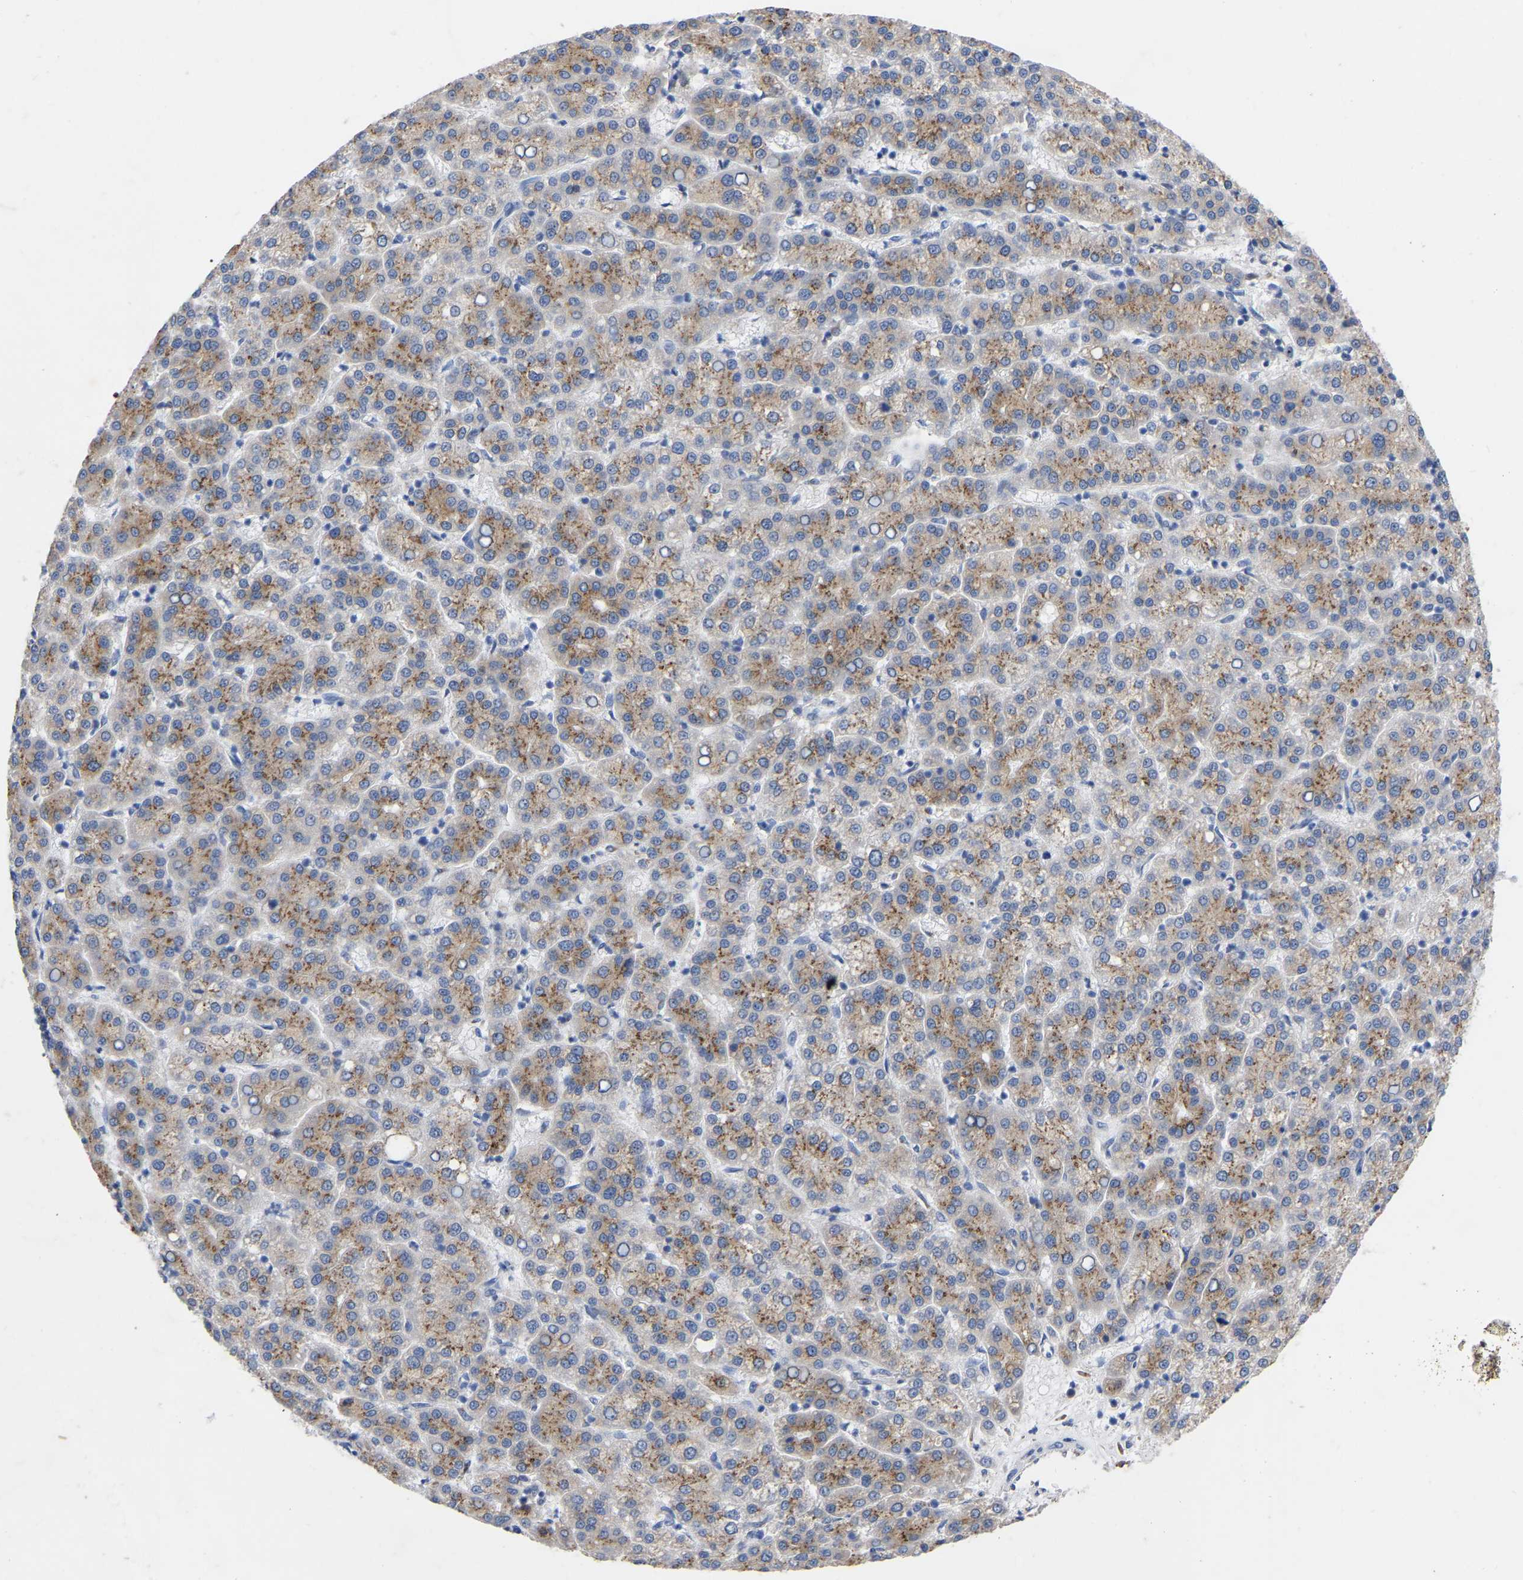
{"staining": {"intensity": "moderate", "quantity": ">75%", "location": "cytoplasmic/membranous"}, "tissue": "liver cancer", "cell_type": "Tumor cells", "image_type": "cancer", "snomed": [{"axis": "morphology", "description": "Carcinoma, Hepatocellular, NOS"}, {"axis": "topography", "description": "Liver"}], "caption": "Tumor cells exhibit medium levels of moderate cytoplasmic/membranous positivity in about >75% of cells in liver cancer.", "gene": "STRIP2", "patient": {"sex": "female", "age": 58}}